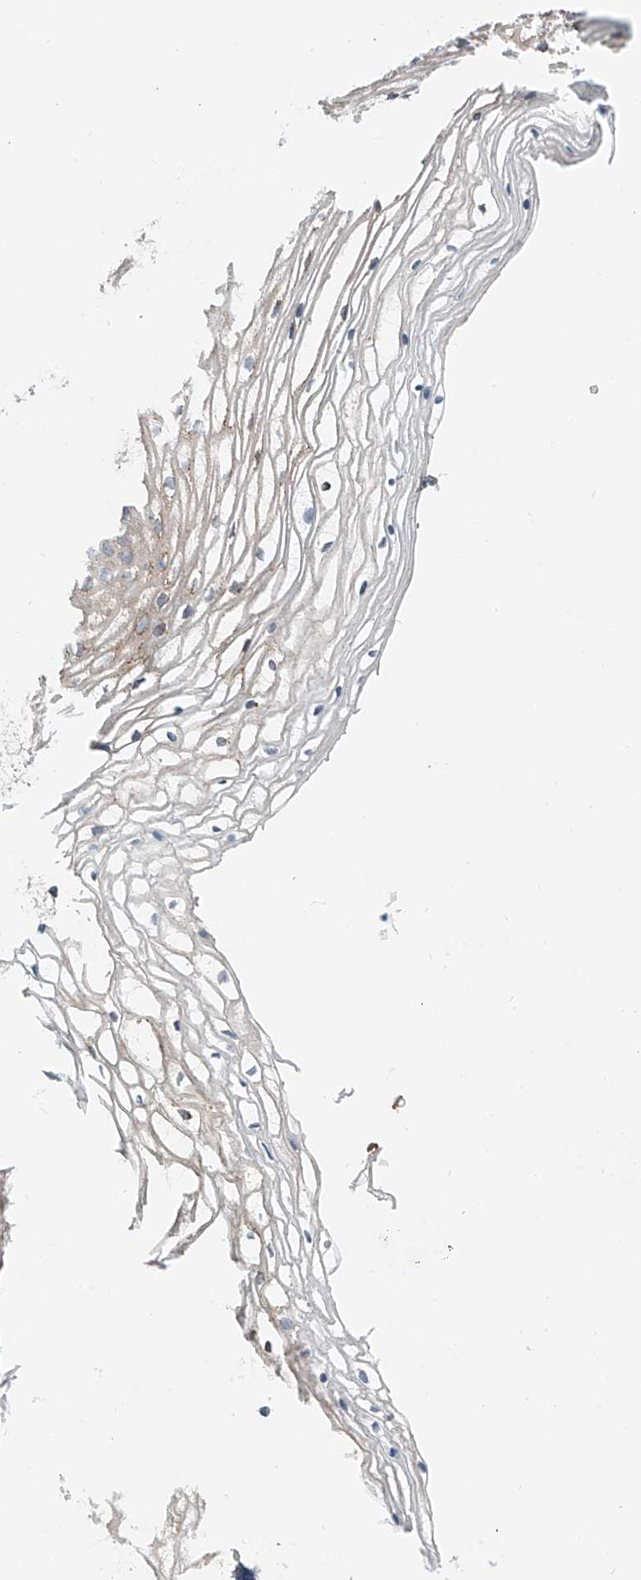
{"staining": {"intensity": "moderate", "quantity": "25%-75%", "location": "cytoplasmic/membranous"}, "tissue": "vagina", "cell_type": "Squamous epithelial cells", "image_type": "normal", "snomed": [{"axis": "morphology", "description": "Normal tissue, NOS"}, {"axis": "topography", "description": "Vagina"}], "caption": "An image showing moderate cytoplasmic/membranous positivity in about 25%-75% of squamous epithelial cells in normal vagina, as visualized by brown immunohistochemical staining.", "gene": "SNAP29", "patient": {"sex": "female", "age": 60}}